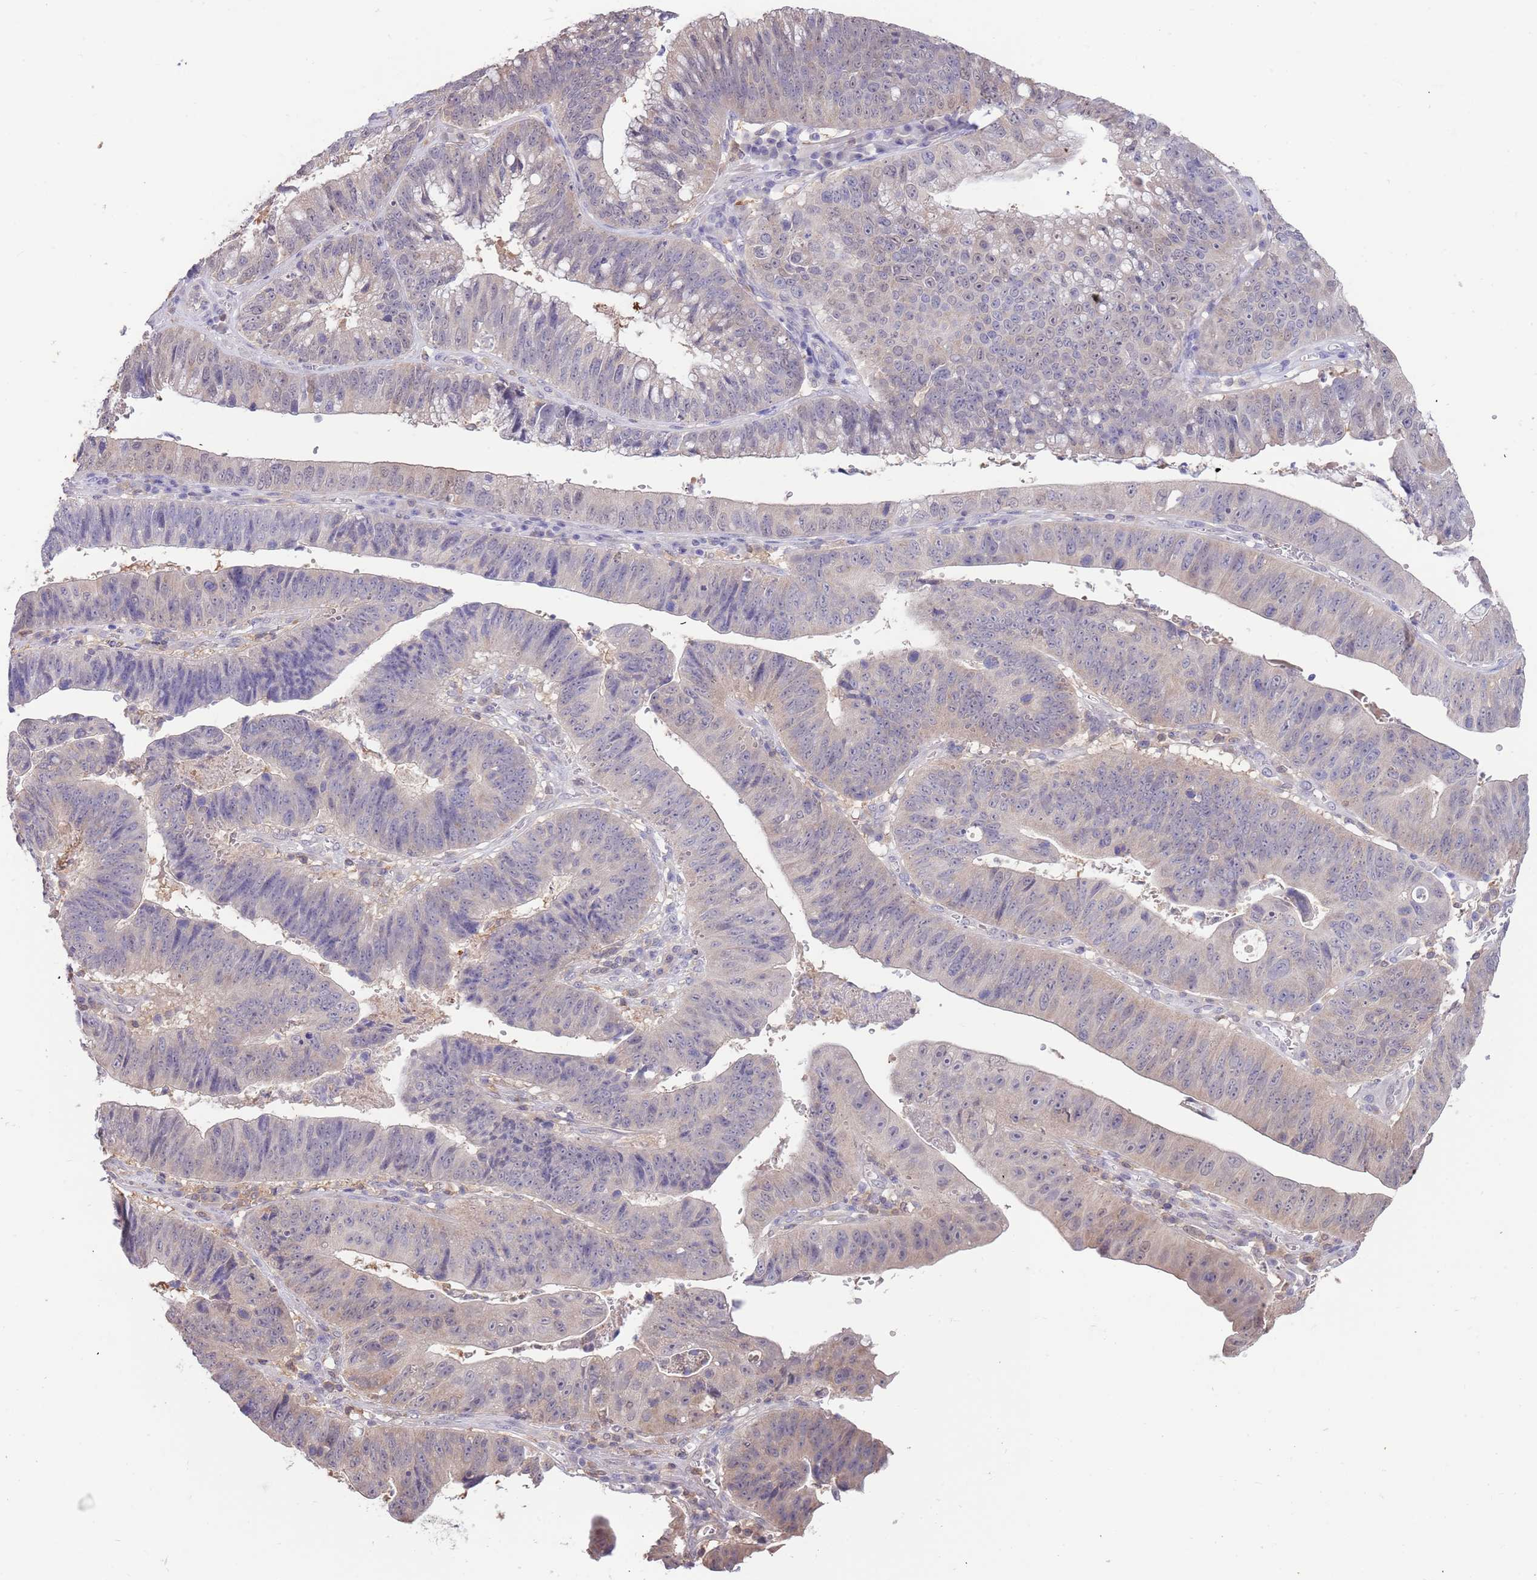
{"staining": {"intensity": "weak", "quantity": "<25%", "location": "cytoplasmic/membranous"}, "tissue": "stomach cancer", "cell_type": "Tumor cells", "image_type": "cancer", "snomed": [{"axis": "morphology", "description": "Adenocarcinoma, NOS"}, {"axis": "topography", "description": "Stomach"}], "caption": "The micrograph displays no significant staining in tumor cells of stomach cancer (adenocarcinoma).", "gene": "AP5S1", "patient": {"sex": "male", "age": 59}}